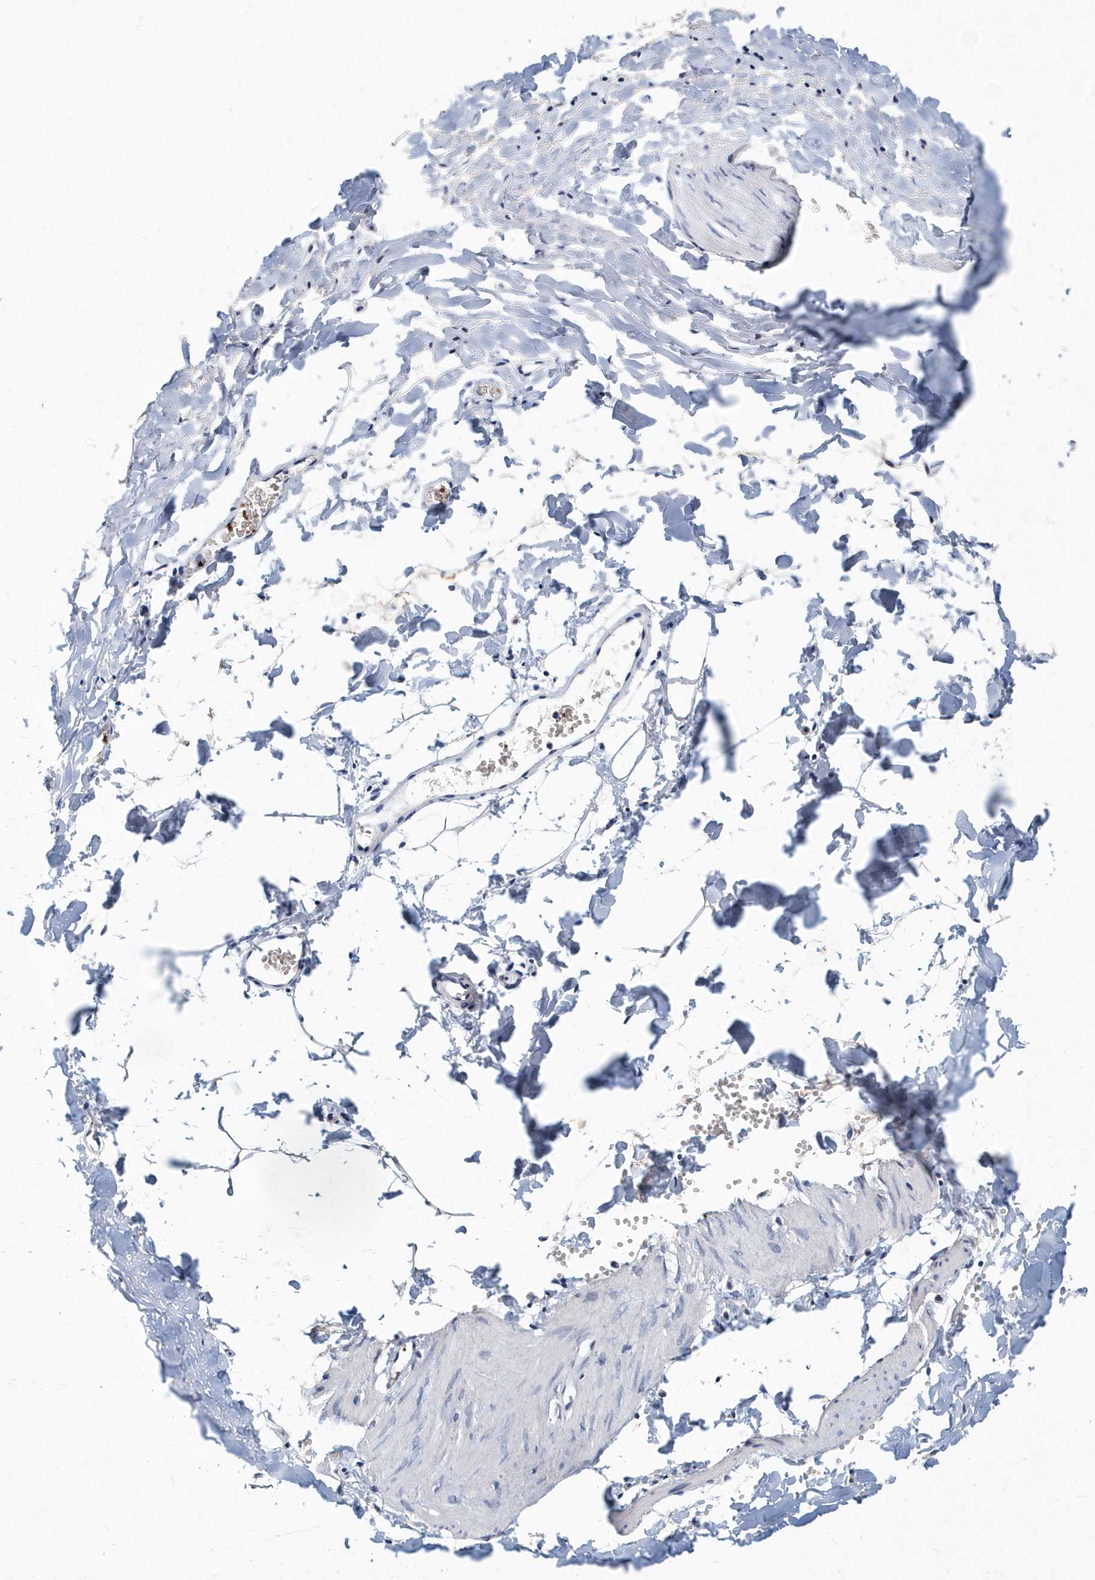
{"staining": {"intensity": "negative", "quantity": "none", "location": "none"}, "tissue": "adipose tissue", "cell_type": "Adipocytes", "image_type": "normal", "snomed": [{"axis": "morphology", "description": "Normal tissue, NOS"}, {"axis": "topography", "description": "Gallbladder"}, {"axis": "topography", "description": "Peripheral nerve tissue"}], "caption": "This is an immunohistochemistry (IHC) histopathology image of benign human adipose tissue. There is no expression in adipocytes.", "gene": "ITGA2B", "patient": {"sex": "male", "age": 38}}